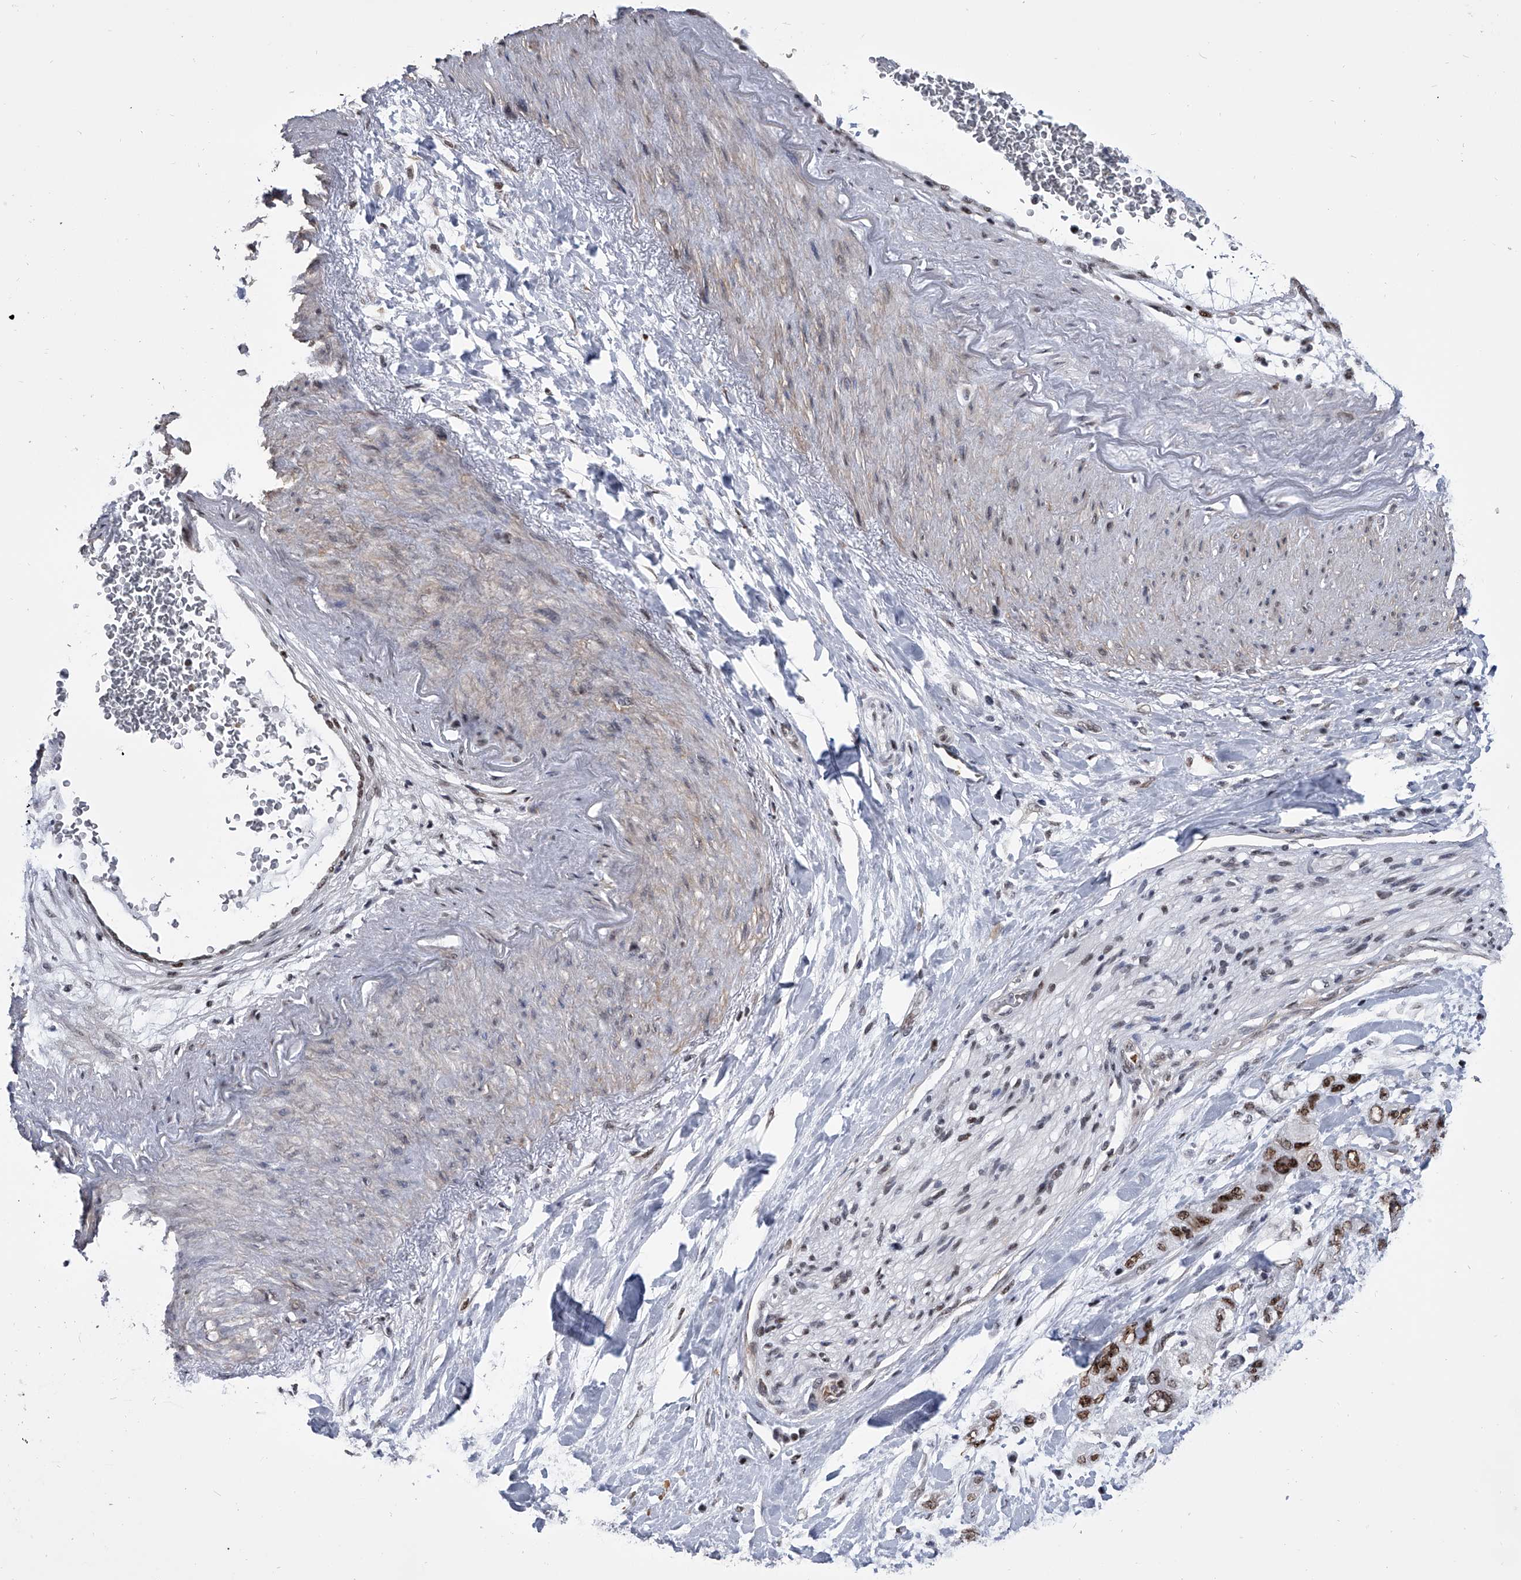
{"staining": {"intensity": "moderate", "quantity": ">75%", "location": "nuclear"}, "tissue": "pancreatic cancer", "cell_type": "Tumor cells", "image_type": "cancer", "snomed": [{"axis": "morphology", "description": "Adenocarcinoma, NOS"}, {"axis": "topography", "description": "Pancreas"}], "caption": "Immunohistochemistry (DAB (3,3'-diaminobenzidine)) staining of pancreatic adenocarcinoma exhibits moderate nuclear protein expression in approximately >75% of tumor cells.", "gene": "SIM2", "patient": {"sex": "female", "age": 73}}